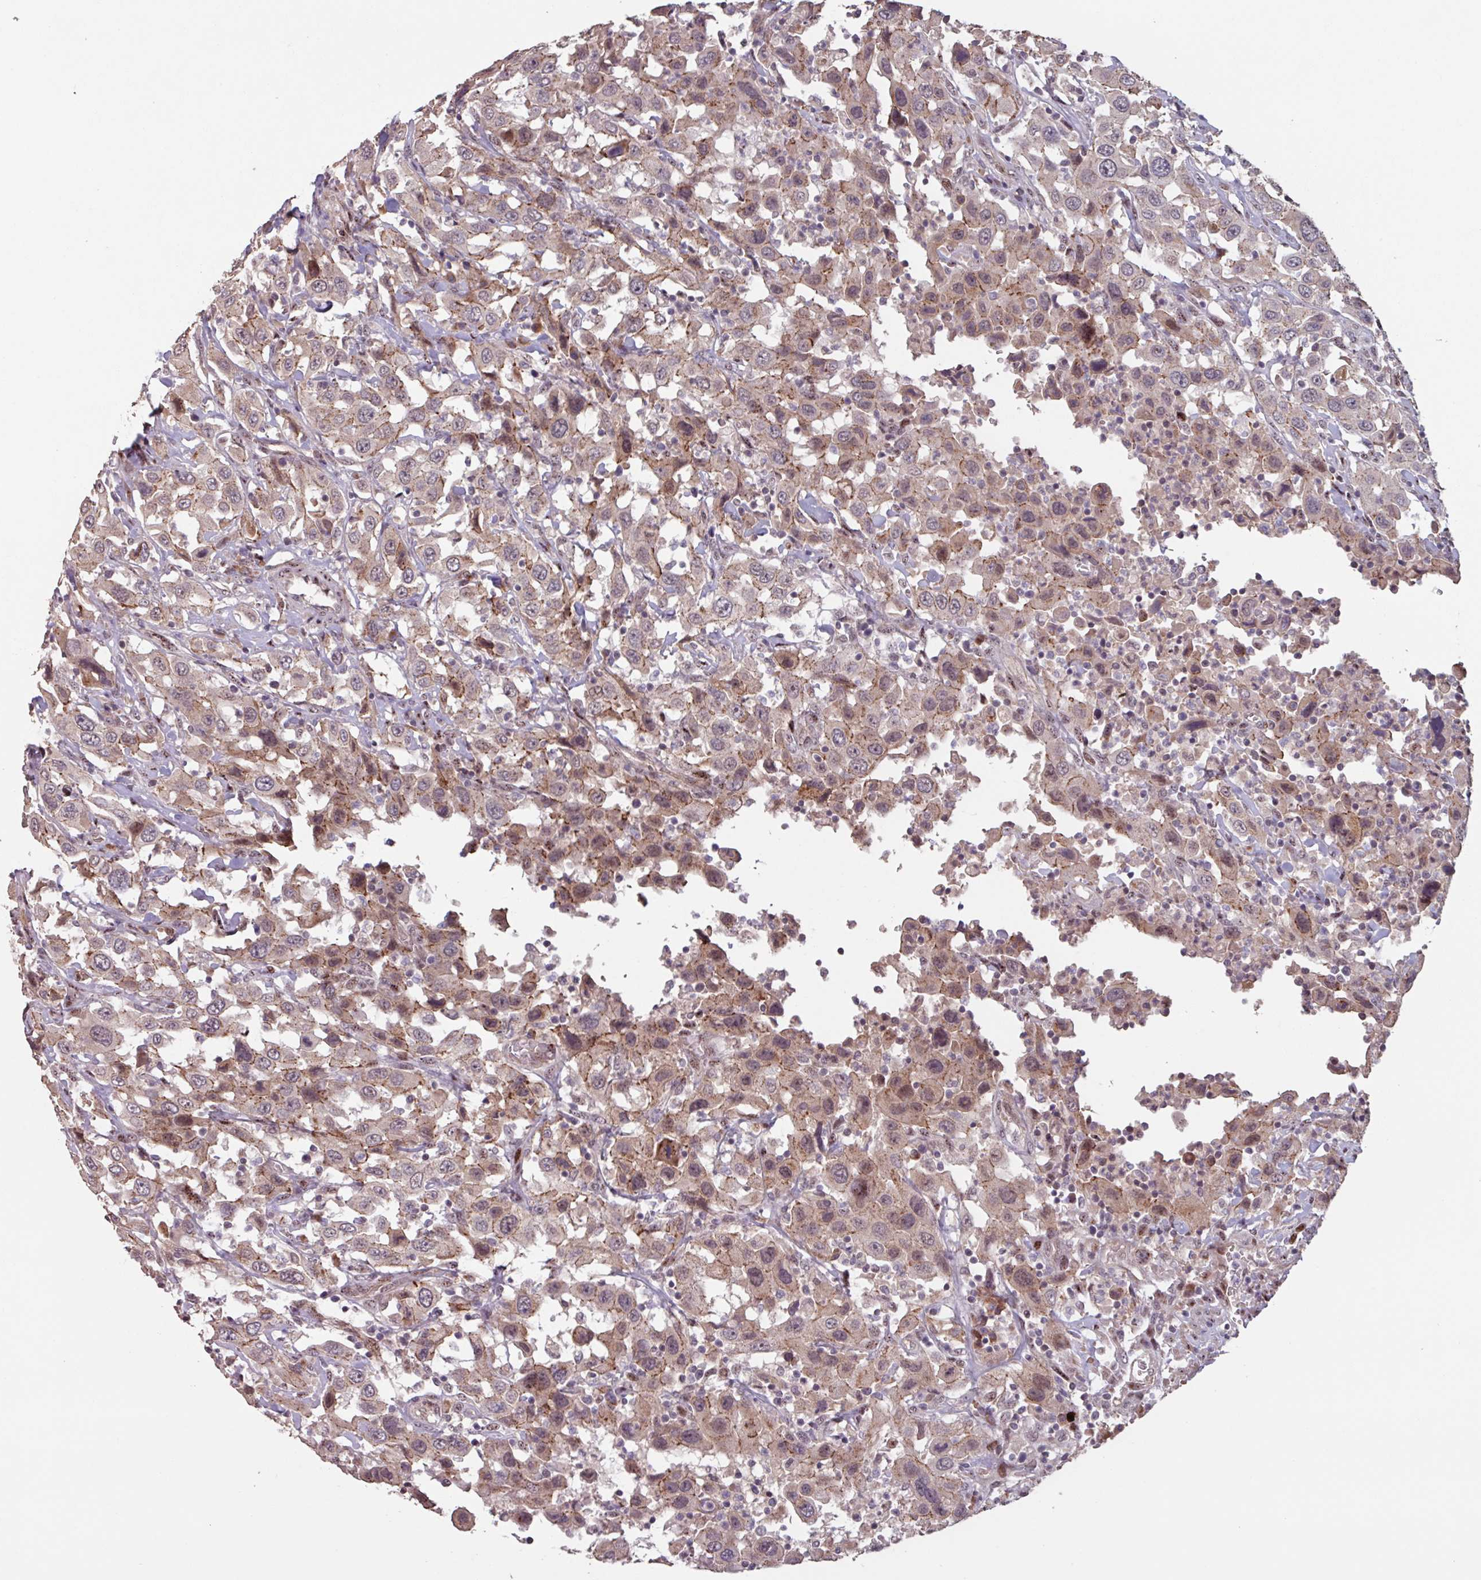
{"staining": {"intensity": "weak", "quantity": ">75%", "location": "cytoplasmic/membranous"}, "tissue": "urothelial cancer", "cell_type": "Tumor cells", "image_type": "cancer", "snomed": [{"axis": "morphology", "description": "Urothelial carcinoma, High grade"}, {"axis": "topography", "description": "Urinary bladder"}], "caption": "Tumor cells display low levels of weak cytoplasmic/membranous expression in approximately >75% of cells in urothelial cancer. (DAB (3,3'-diaminobenzidine) IHC, brown staining for protein, blue staining for nuclei).", "gene": "TMEM88", "patient": {"sex": "male", "age": 61}}